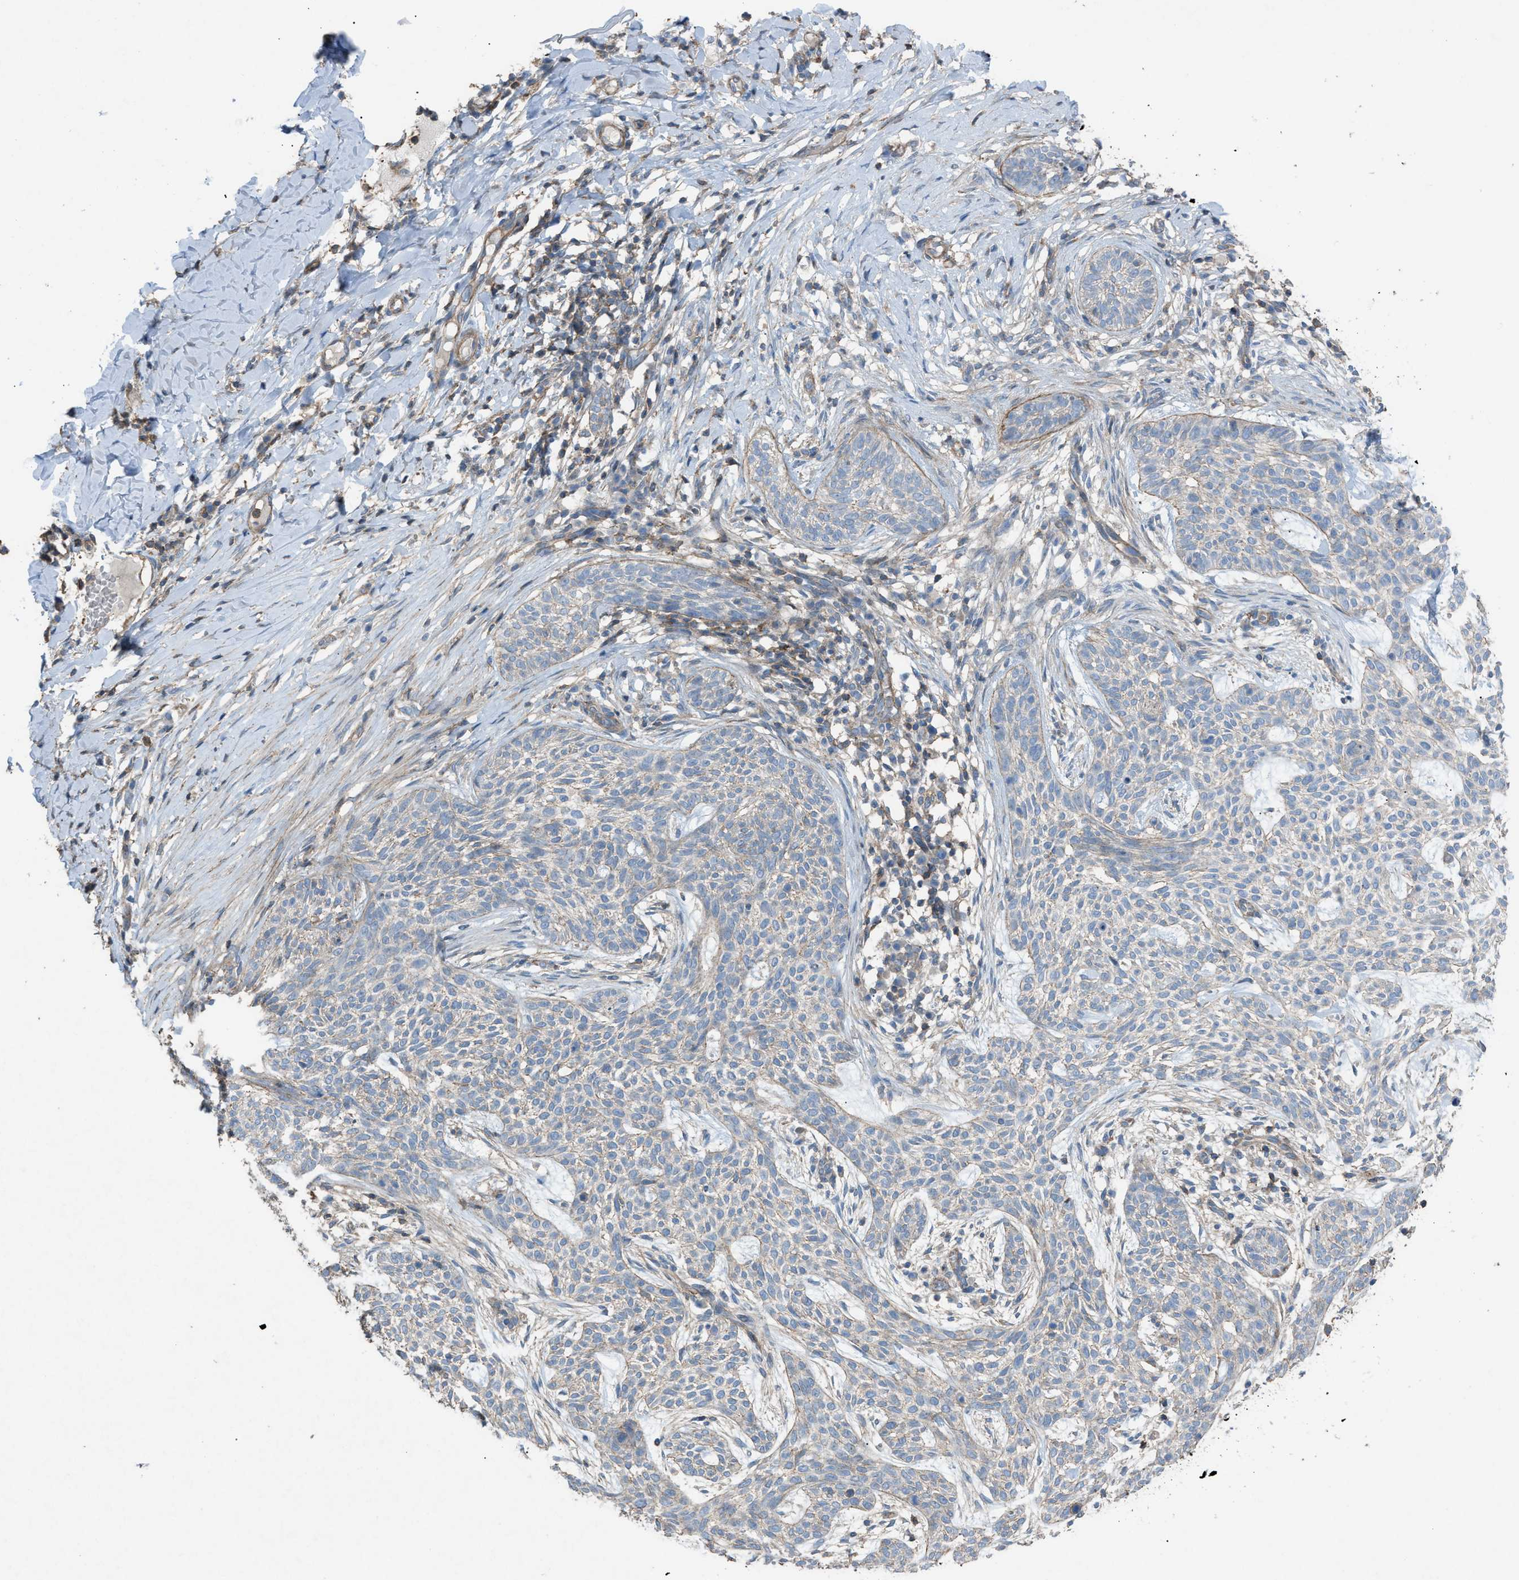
{"staining": {"intensity": "weak", "quantity": "25%-75%", "location": "cytoplasmic/membranous"}, "tissue": "skin cancer", "cell_type": "Tumor cells", "image_type": "cancer", "snomed": [{"axis": "morphology", "description": "Basal cell carcinoma"}, {"axis": "topography", "description": "Skin"}], "caption": "Weak cytoplasmic/membranous protein positivity is identified in approximately 25%-75% of tumor cells in basal cell carcinoma (skin).", "gene": "NCK2", "patient": {"sex": "female", "age": 59}}